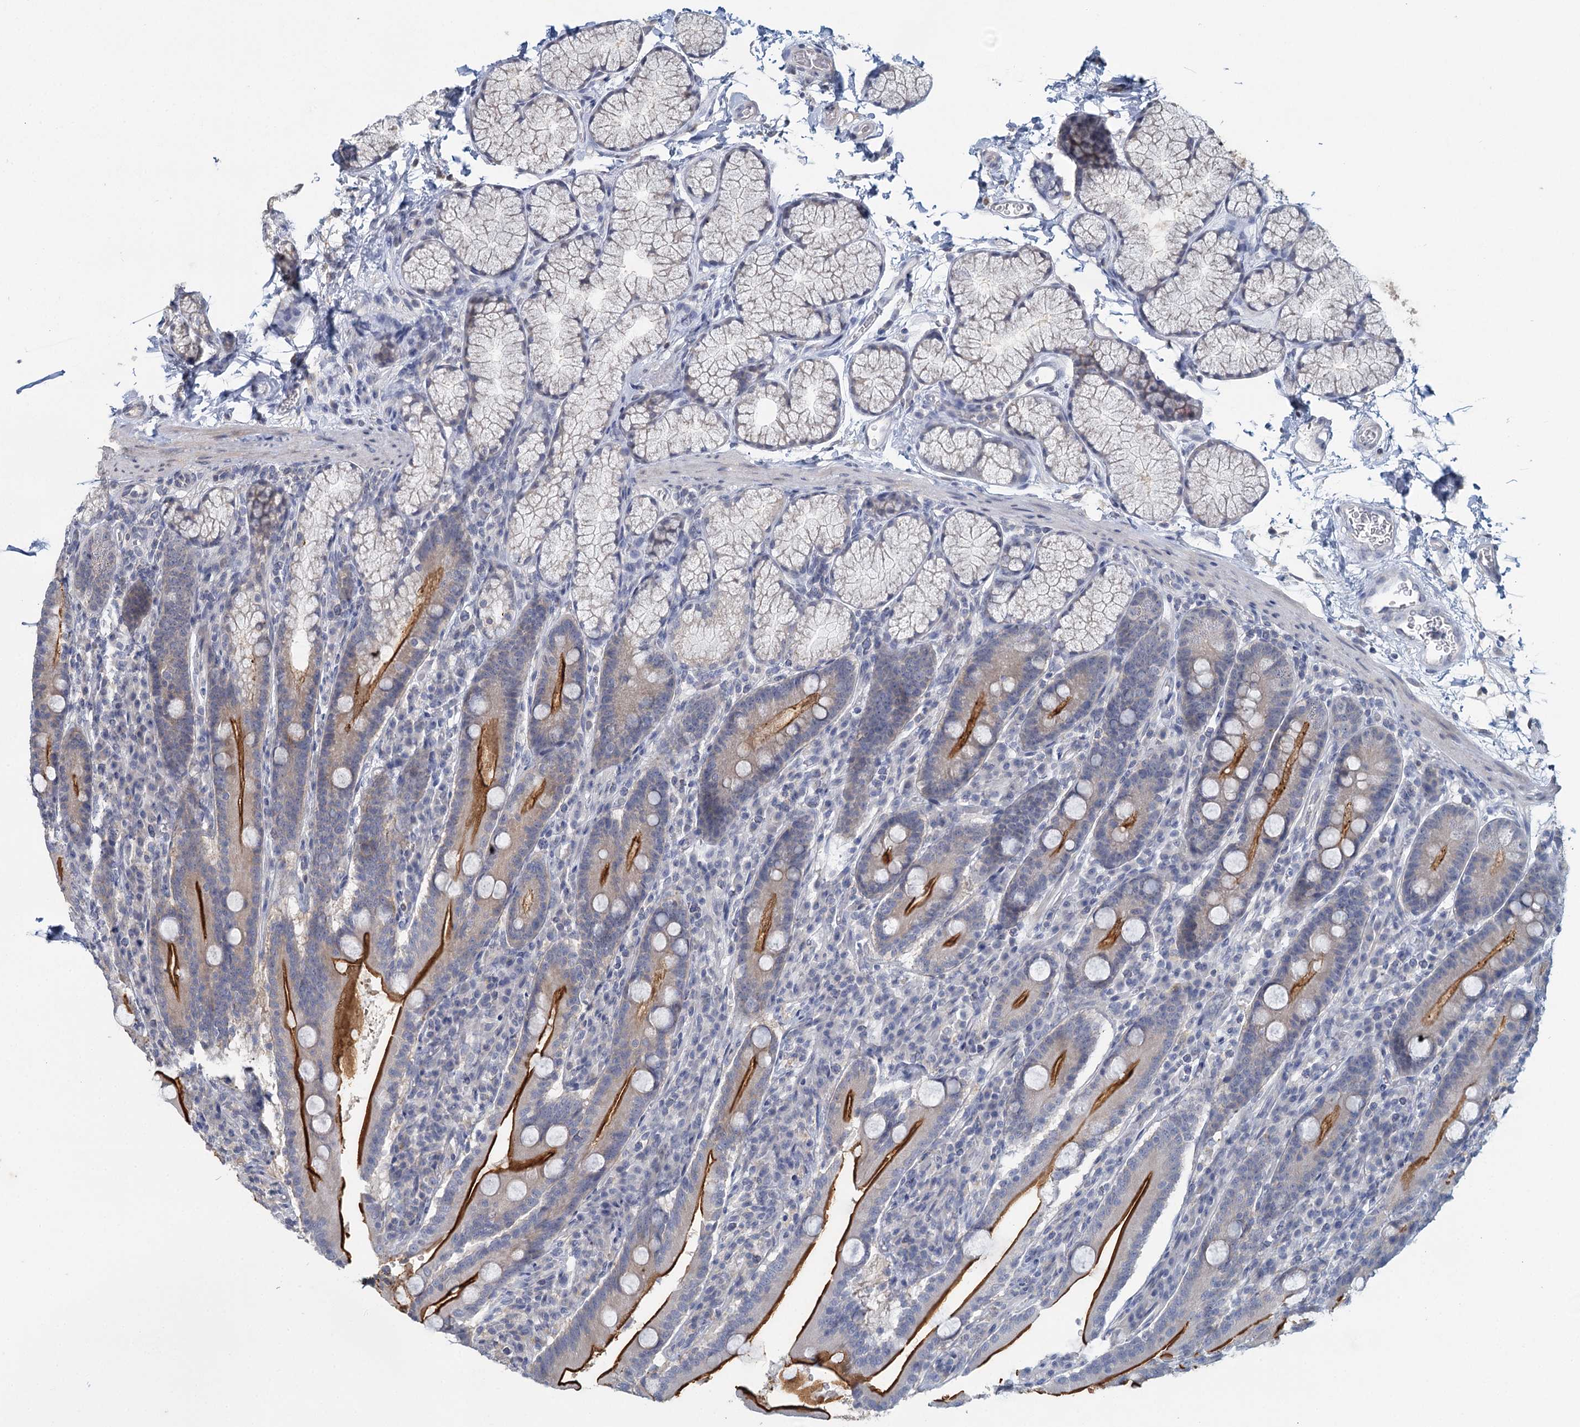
{"staining": {"intensity": "strong", "quantity": "25%-75%", "location": "cytoplasmic/membranous"}, "tissue": "duodenum", "cell_type": "Glandular cells", "image_type": "normal", "snomed": [{"axis": "morphology", "description": "Normal tissue, NOS"}, {"axis": "topography", "description": "Duodenum"}], "caption": "Brown immunohistochemical staining in unremarkable duodenum reveals strong cytoplasmic/membranous expression in approximately 25%-75% of glandular cells.", "gene": "MYO7B", "patient": {"sex": "male", "age": 35}}